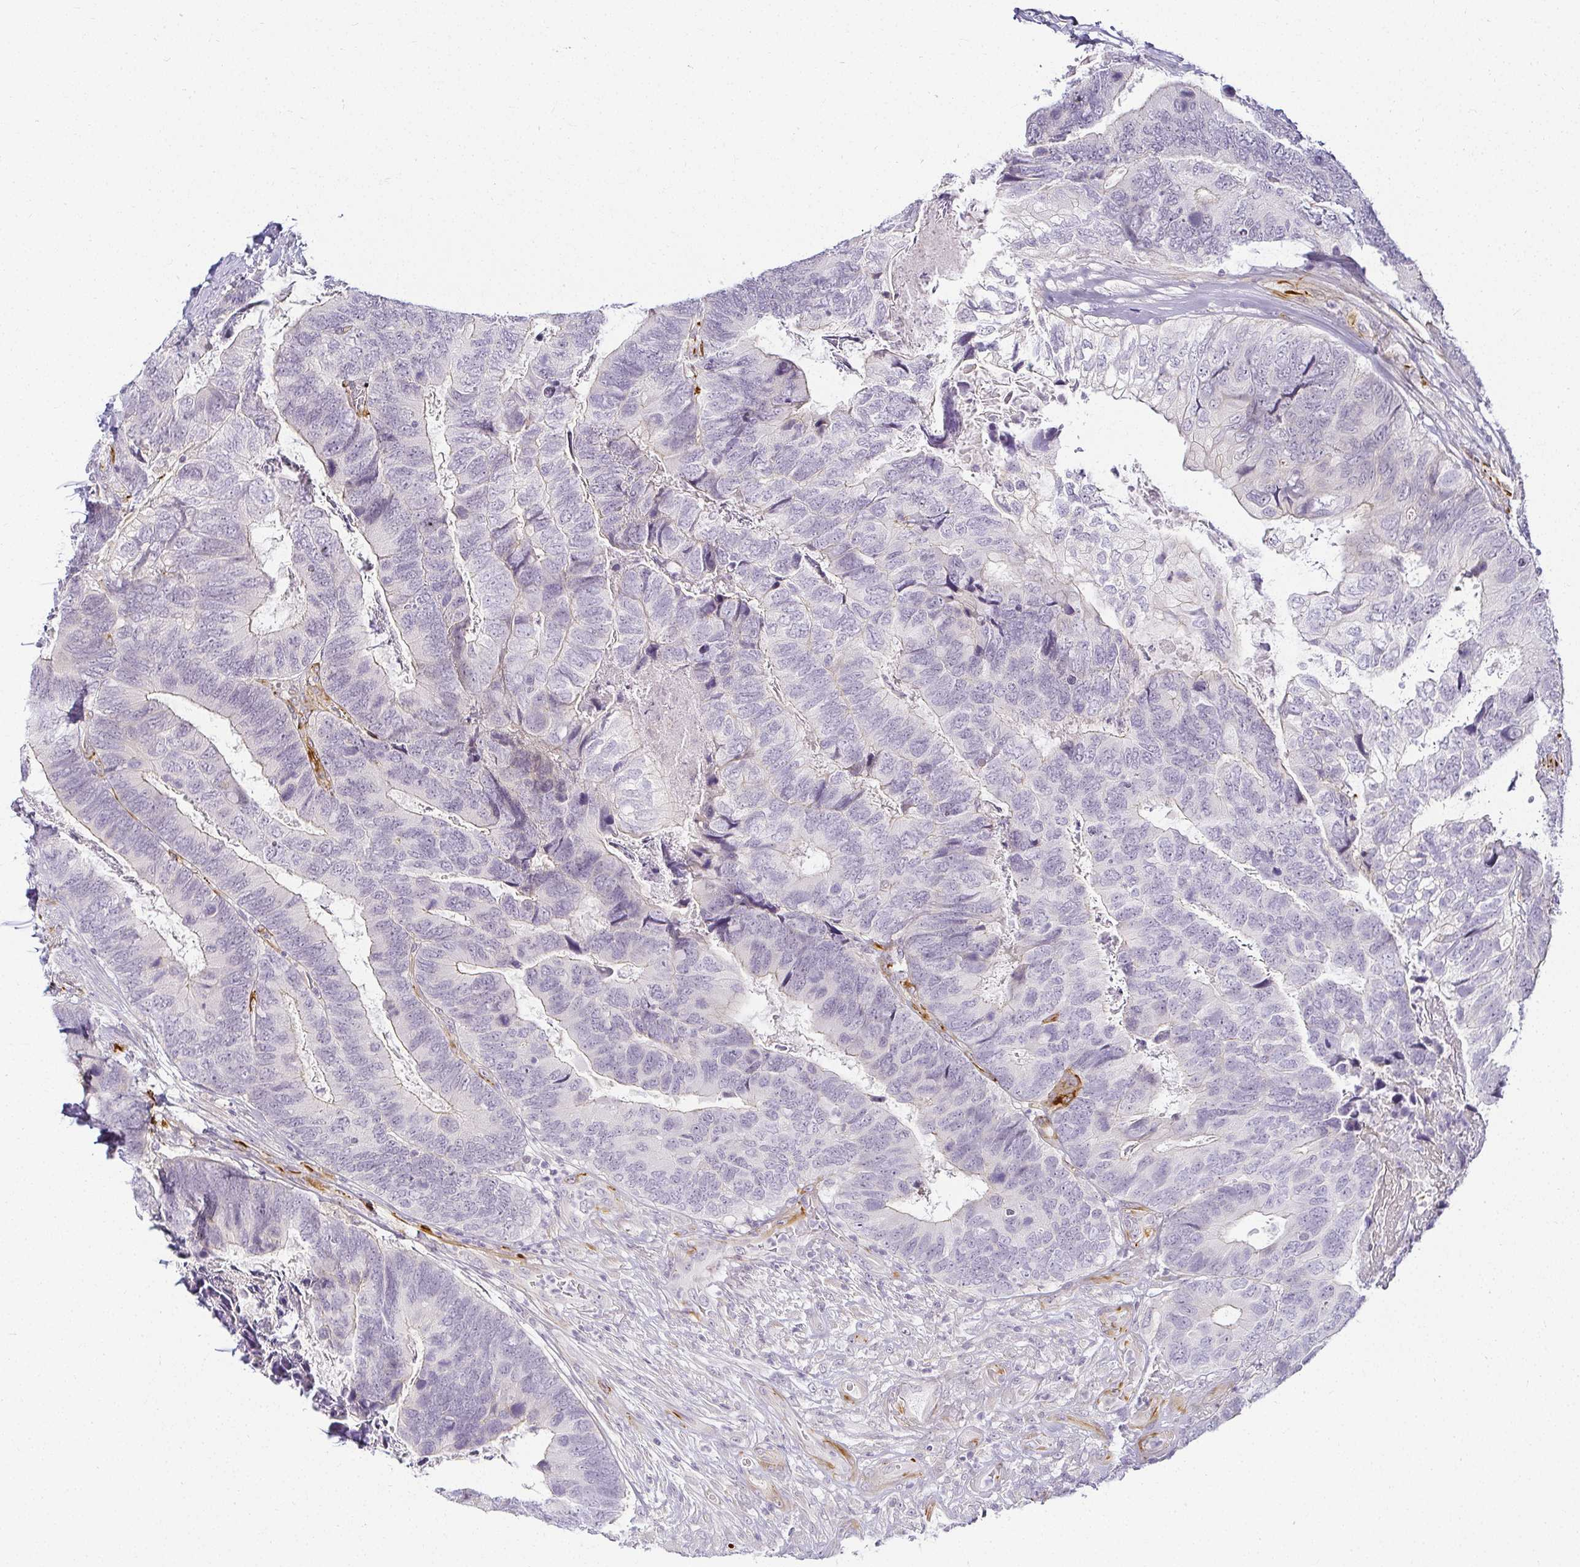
{"staining": {"intensity": "negative", "quantity": "none", "location": "none"}, "tissue": "breast cancer", "cell_type": "Tumor cells", "image_type": "cancer", "snomed": [{"axis": "morphology", "description": "Lobular carcinoma"}, {"axis": "topography", "description": "Breast"}], "caption": "Immunohistochemistry (IHC) image of neoplastic tissue: human breast cancer stained with DAB demonstrates no significant protein positivity in tumor cells. (DAB (3,3'-diaminobenzidine) immunohistochemistry visualized using brightfield microscopy, high magnification).", "gene": "ACAN", "patient": {"sex": "female", "age": 59}}